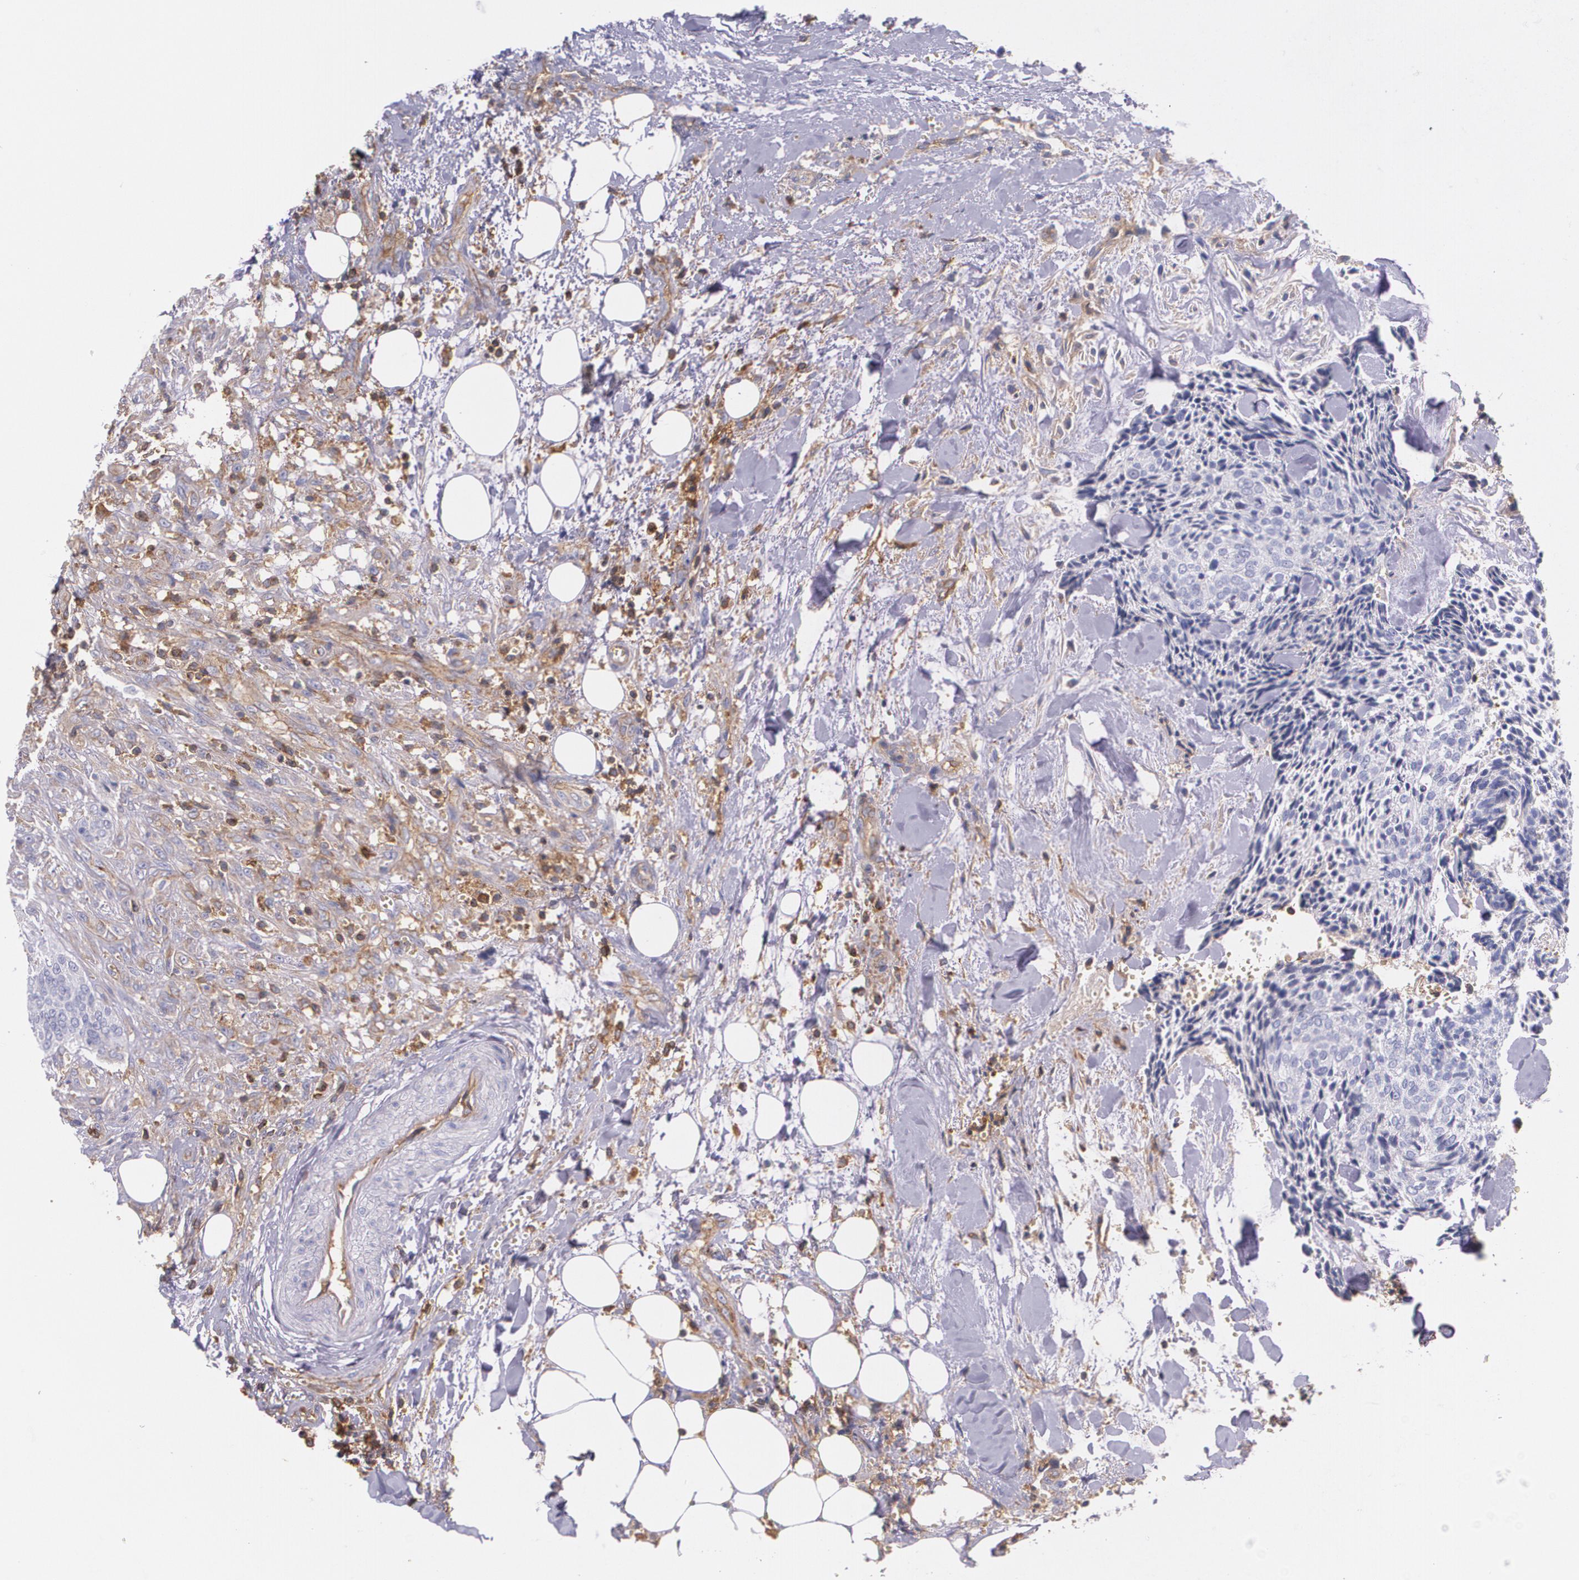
{"staining": {"intensity": "negative", "quantity": "none", "location": "none"}, "tissue": "head and neck cancer", "cell_type": "Tumor cells", "image_type": "cancer", "snomed": [{"axis": "morphology", "description": "Squamous cell carcinoma, NOS"}, {"axis": "topography", "description": "Salivary gland"}, {"axis": "topography", "description": "Head-Neck"}], "caption": "A high-resolution micrograph shows IHC staining of head and neck cancer (squamous cell carcinoma), which exhibits no significant expression in tumor cells.", "gene": "B2M", "patient": {"sex": "male", "age": 70}}